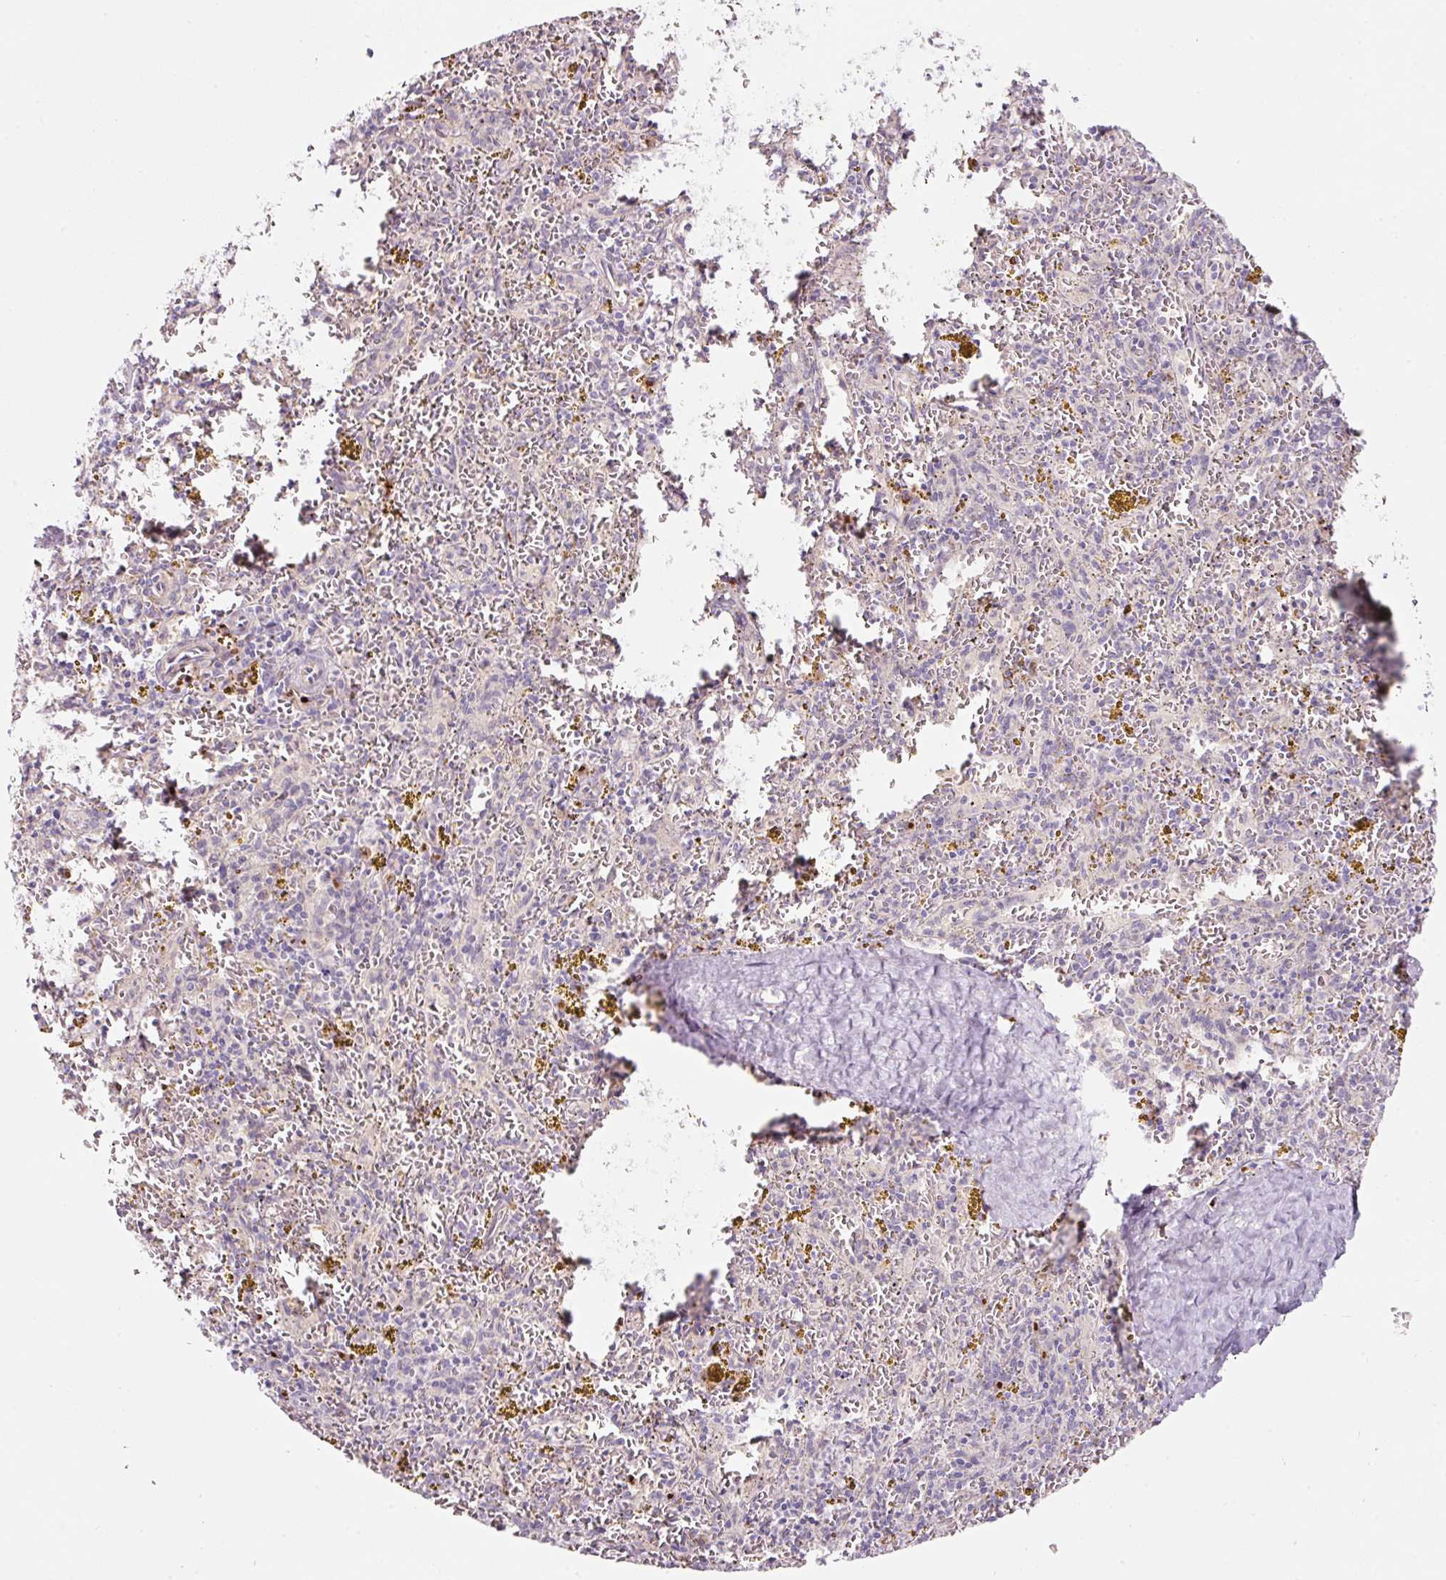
{"staining": {"intensity": "negative", "quantity": "none", "location": "none"}, "tissue": "spleen", "cell_type": "Cells in red pulp", "image_type": "normal", "snomed": [{"axis": "morphology", "description": "Normal tissue, NOS"}, {"axis": "topography", "description": "Spleen"}], "caption": "Immunohistochemistry image of normal spleen: spleen stained with DAB (3,3'-diaminobenzidine) displays no significant protein staining in cells in red pulp.", "gene": "NBPF11", "patient": {"sex": "male", "age": 57}}